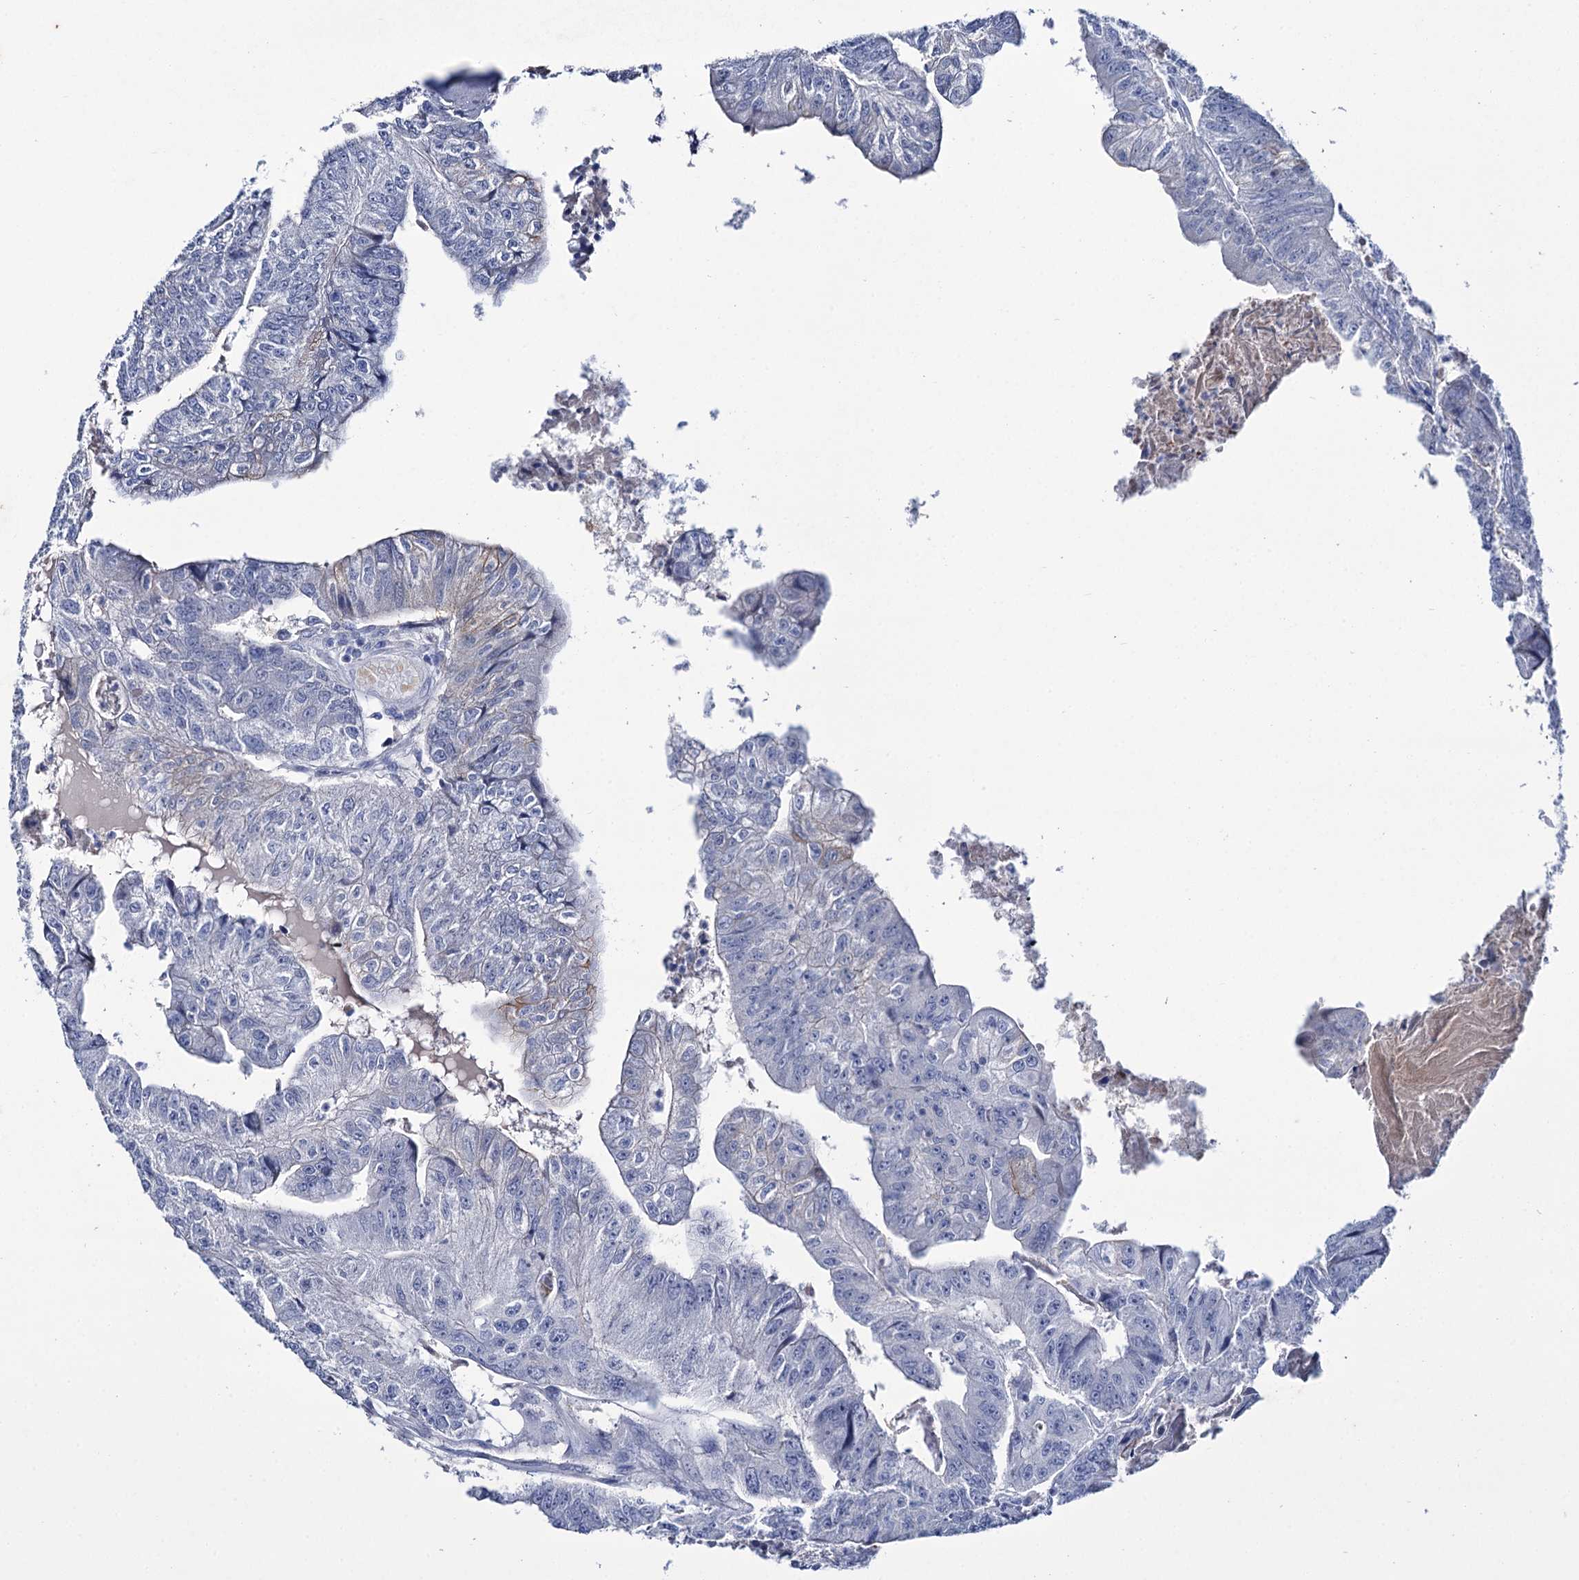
{"staining": {"intensity": "weak", "quantity": "<25%", "location": "cytoplasmic/membranous"}, "tissue": "colorectal cancer", "cell_type": "Tumor cells", "image_type": "cancer", "snomed": [{"axis": "morphology", "description": "Adenocarcinoma, NOS"}, {"axis": "topography", "description": "Colon"}], "caption": "The photomicrograph displays no significant expression in tumor cells of adenocarcinoma (colorectal). (DAB (3,3'-diaminobenzidine) IHC with hematoxylin counter stain).", "gene": "LYZL4", "patient": {"sex": "female", "age": 67}}